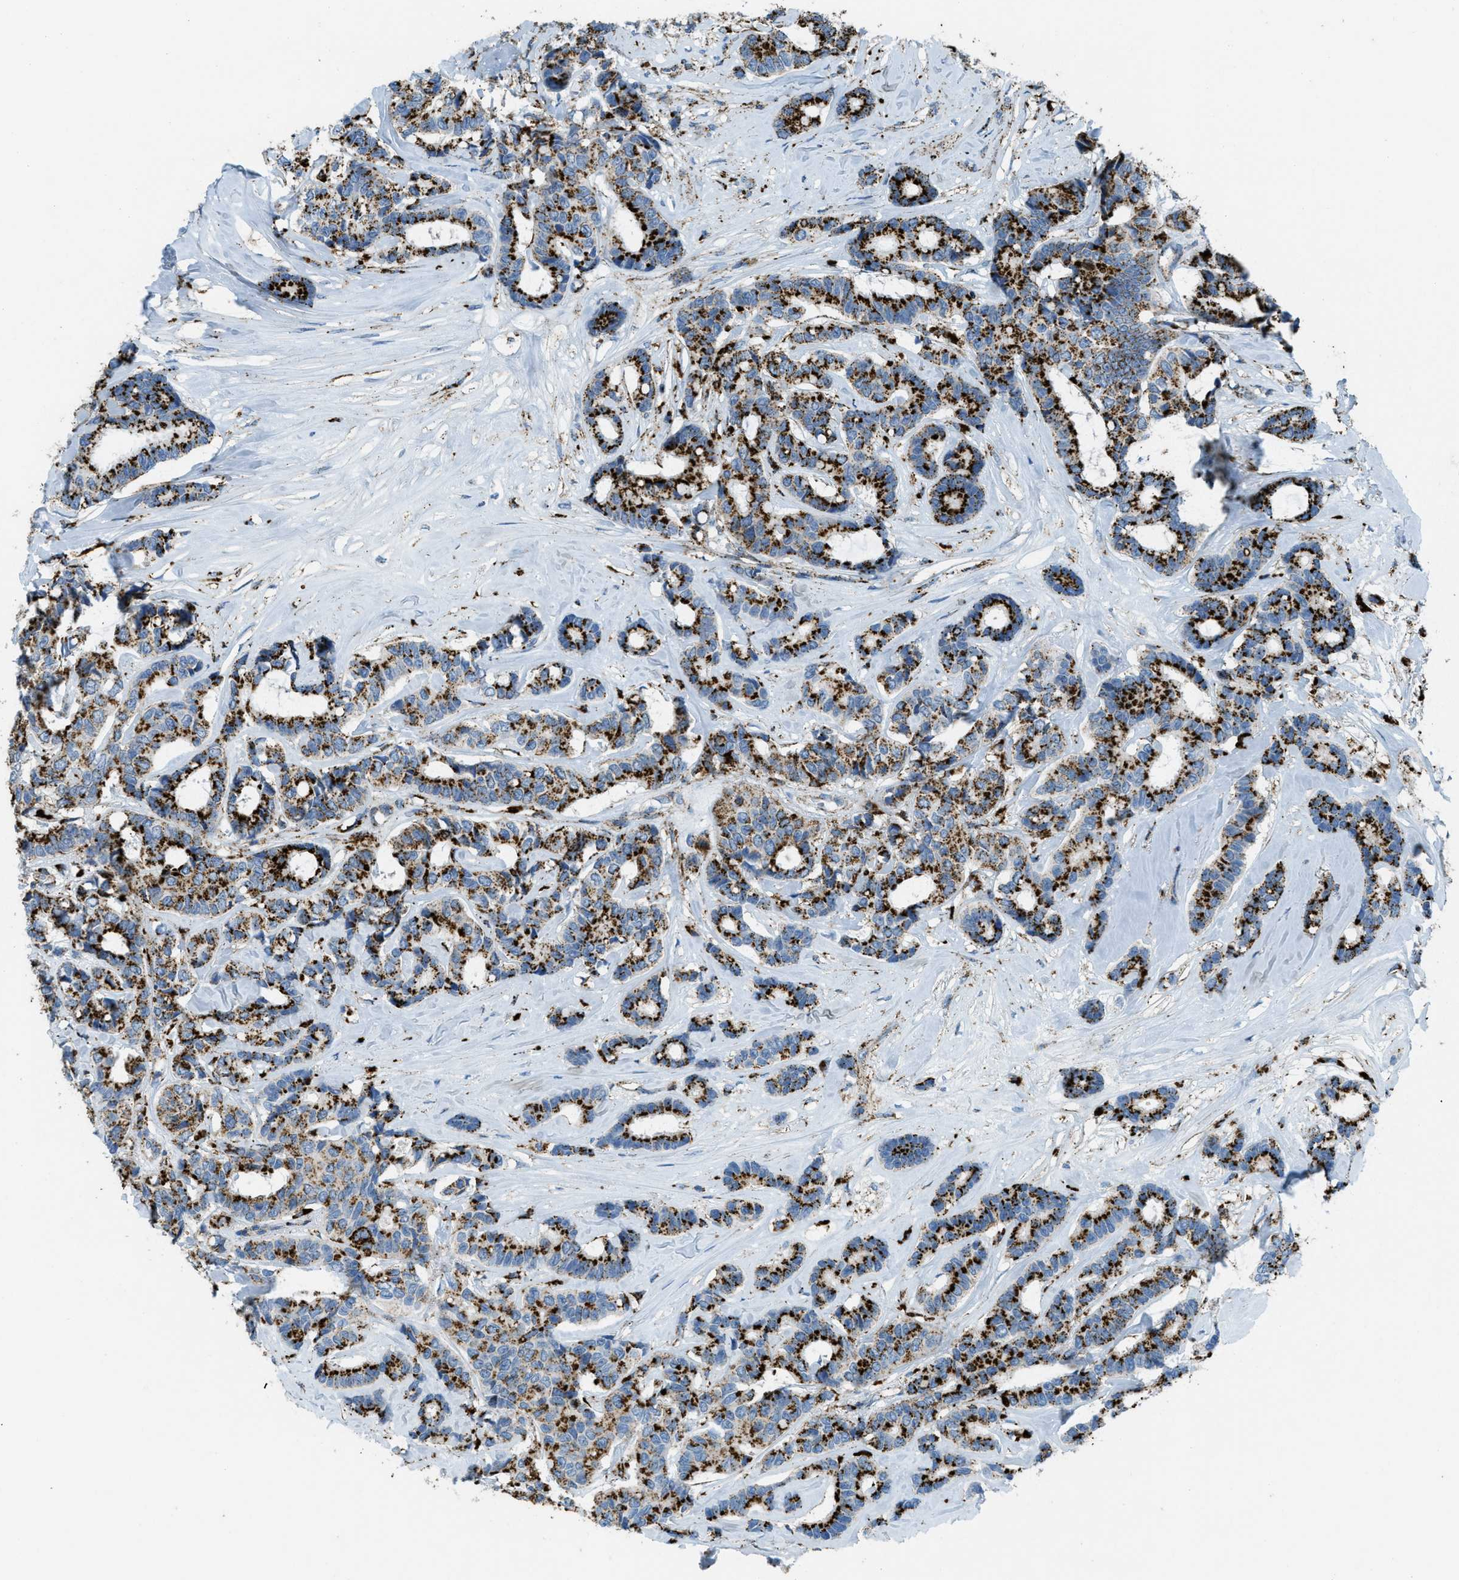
{"staining": {"intensity": "strong", "quantity": ">75%", "location": "cytoplasmic/membranous"}, "tissue": "breast cancer", "cell_type": "Tumor cells", "image_type": "cancer", "snomed": [{"axis": "morphology", "description": "Duct carcinoma"}, {"axis": "topography", "description": "Breast"}], "caption": "The immunohistochemical stain highlights strong cytoplasmic/membranous expression in tumor cells of infiltrating ductal carcinoma (breast) tissue. The staining was performed using DAB (3,3'-diaminobenzidine) to visualize the protein expression in brown, while the nuclei were stained in blue with hematoxylin (Magnification: 20x).", "gene": "SCARB2", "patient": {"sex": "female", "age": 87}}